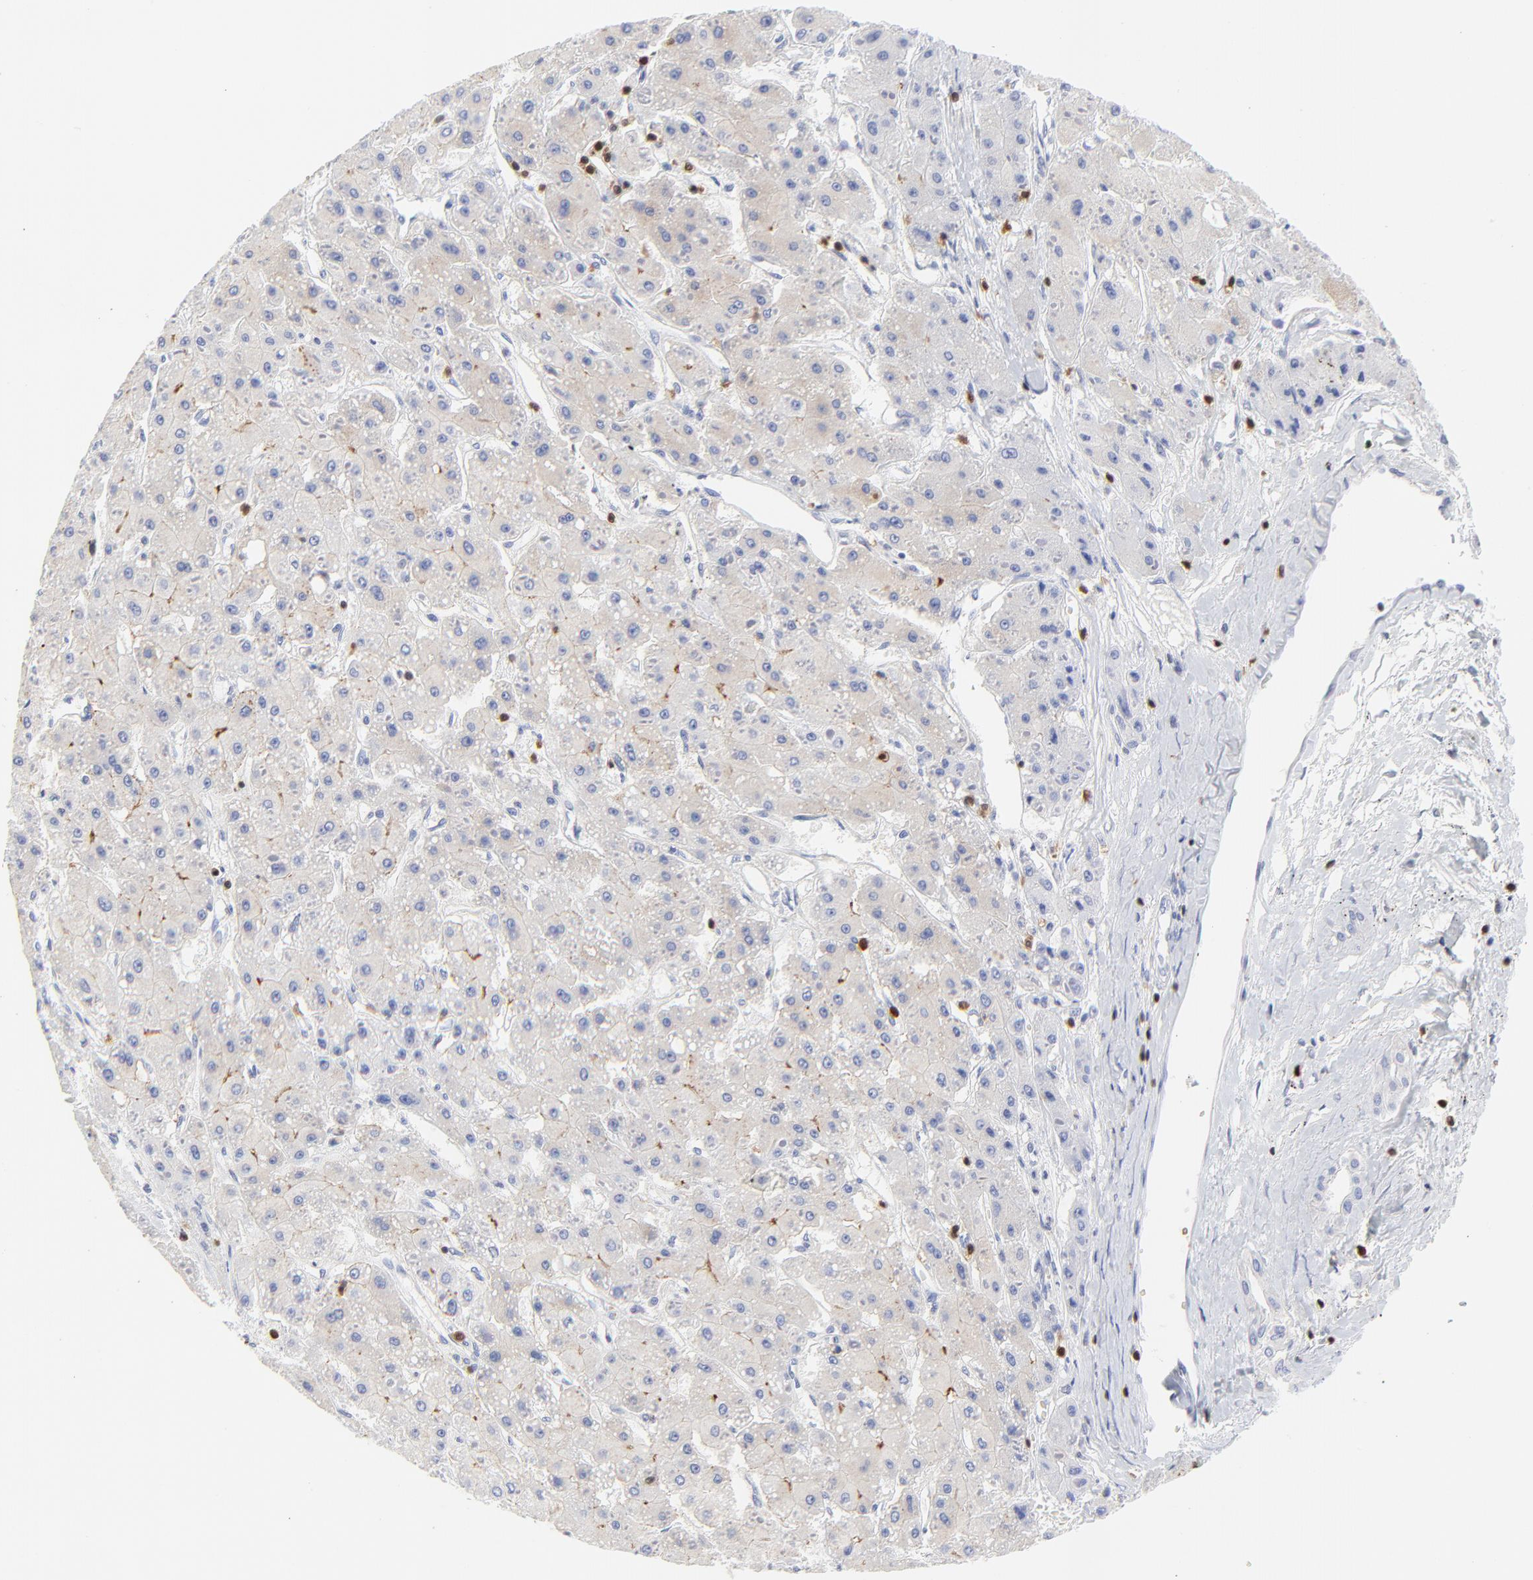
{"staining": {"intensity": "weak", "quantity": "<25%", "location": "cytoplasmic/membranous"}, "tissue": "liver cancer", "cell_type": "Tumor cells", "image_type": "cancer", "snomed": [{"axis": "morphology", "description": "Carcinoma, Hepatocellular, NOS"}, {"axis": "topography", "description": "Liver"}], "caption": "Immunohistochemical staining of liver hepatocellular carcinoma reveals no significant staining in tumor cells.", "gene": "ZAP70", "patient": {"sex": "female", "age": 52}}